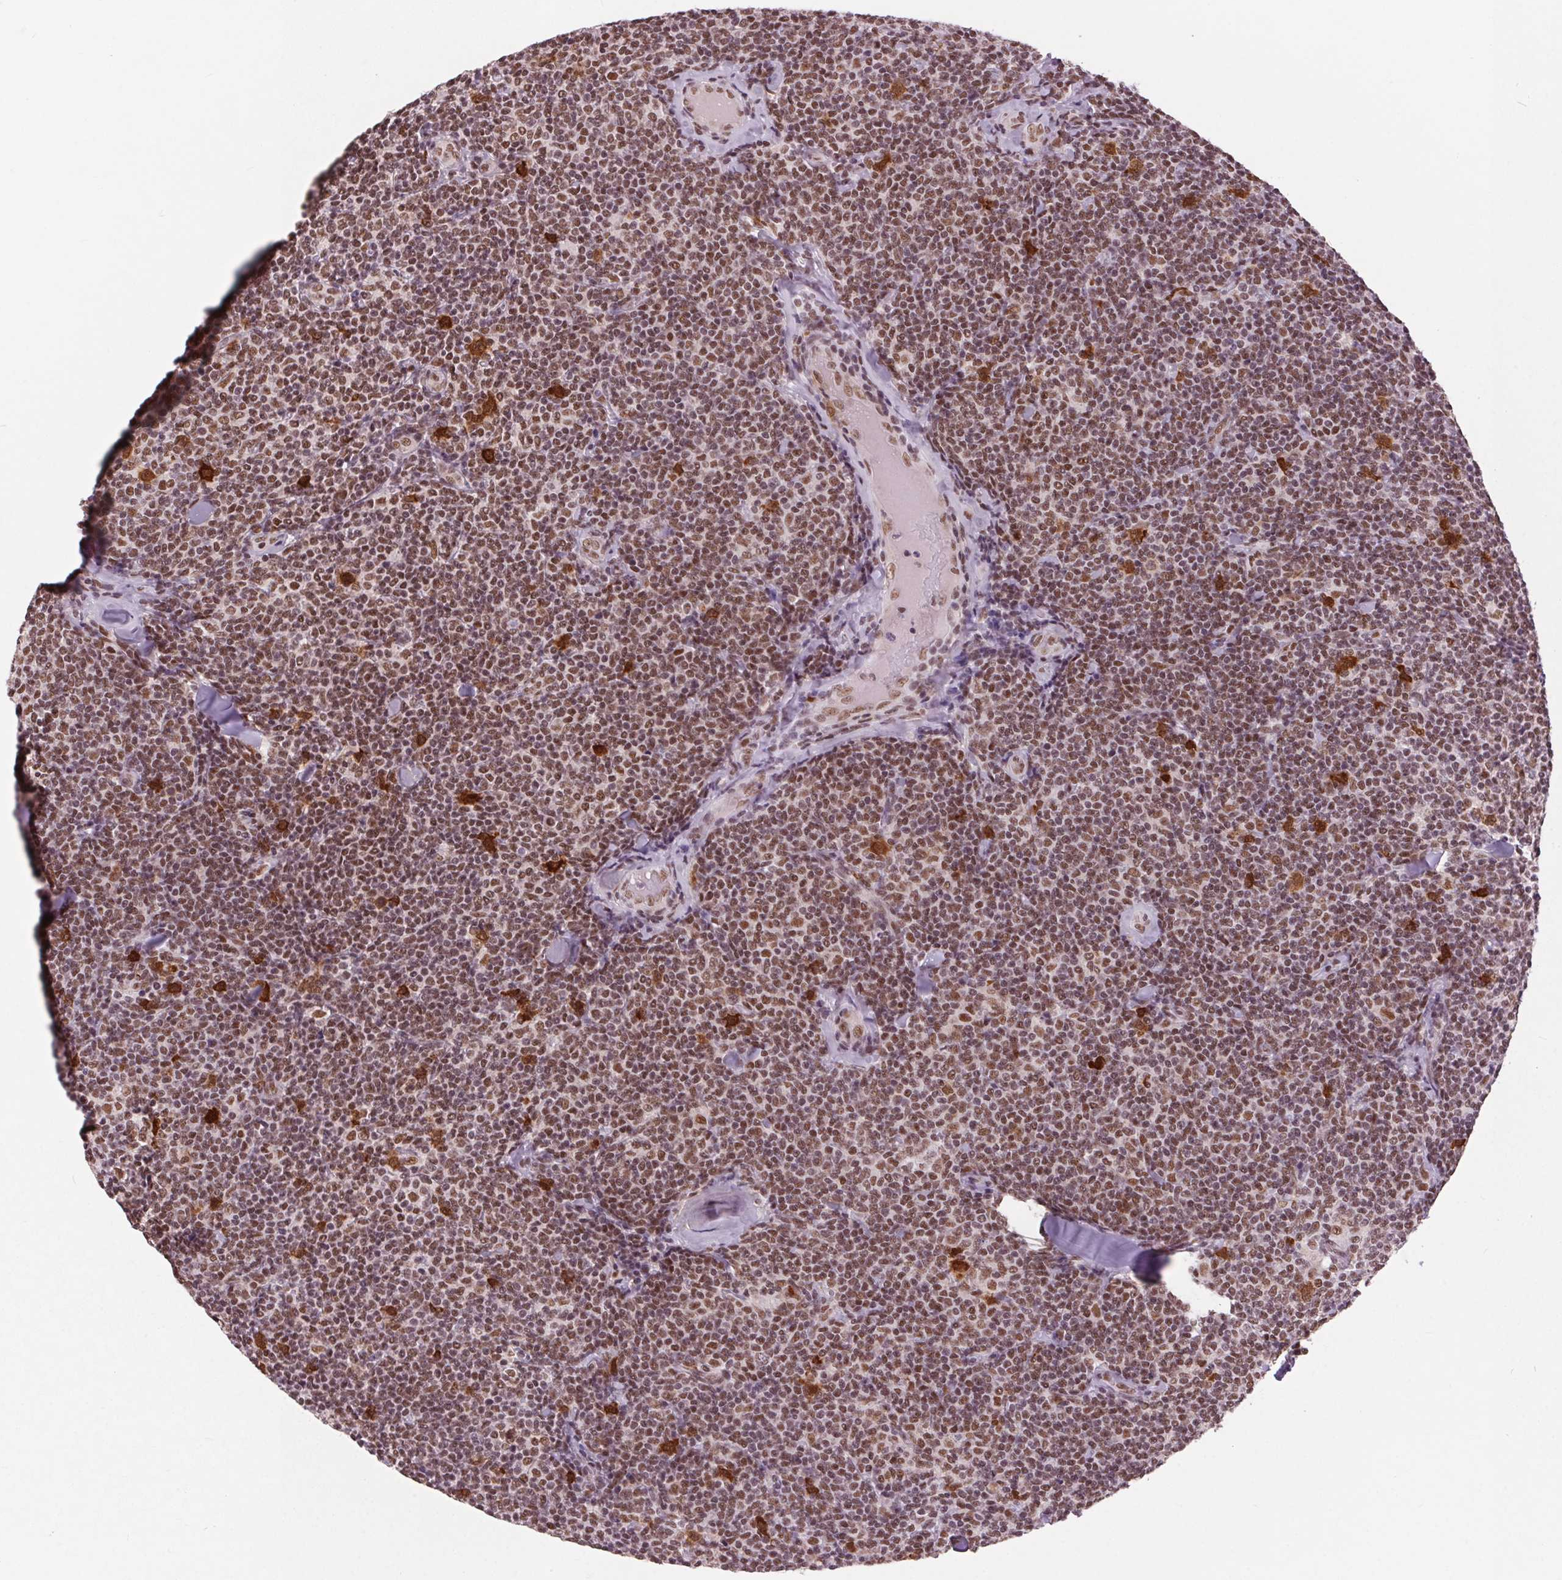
{"staining": {"intensity": "moderate", "quantity": ">75%", "location": "nuclear"}, "tissue": "lymphoma", "cell_type": "Tumor cells", "image_type": "cancer", "snomed": [{"axis": "morphology", "description": "Malignant lymphoma, non-Hodgkin's type, Low grade"}, {"axis": "topography", "description": "Lymph node"}], "caption": "Protein expression by IHC exhibits moderate nuclear expression in approximately >75% of tumor cells in malignant lymphoma, non-Hodgkin's type (low-grade). (brown staining indicates protein expression, while blue staining denotes nuclei).", "gene": "CD2BP2", "patient": {"sex": "female", "age": 56}}